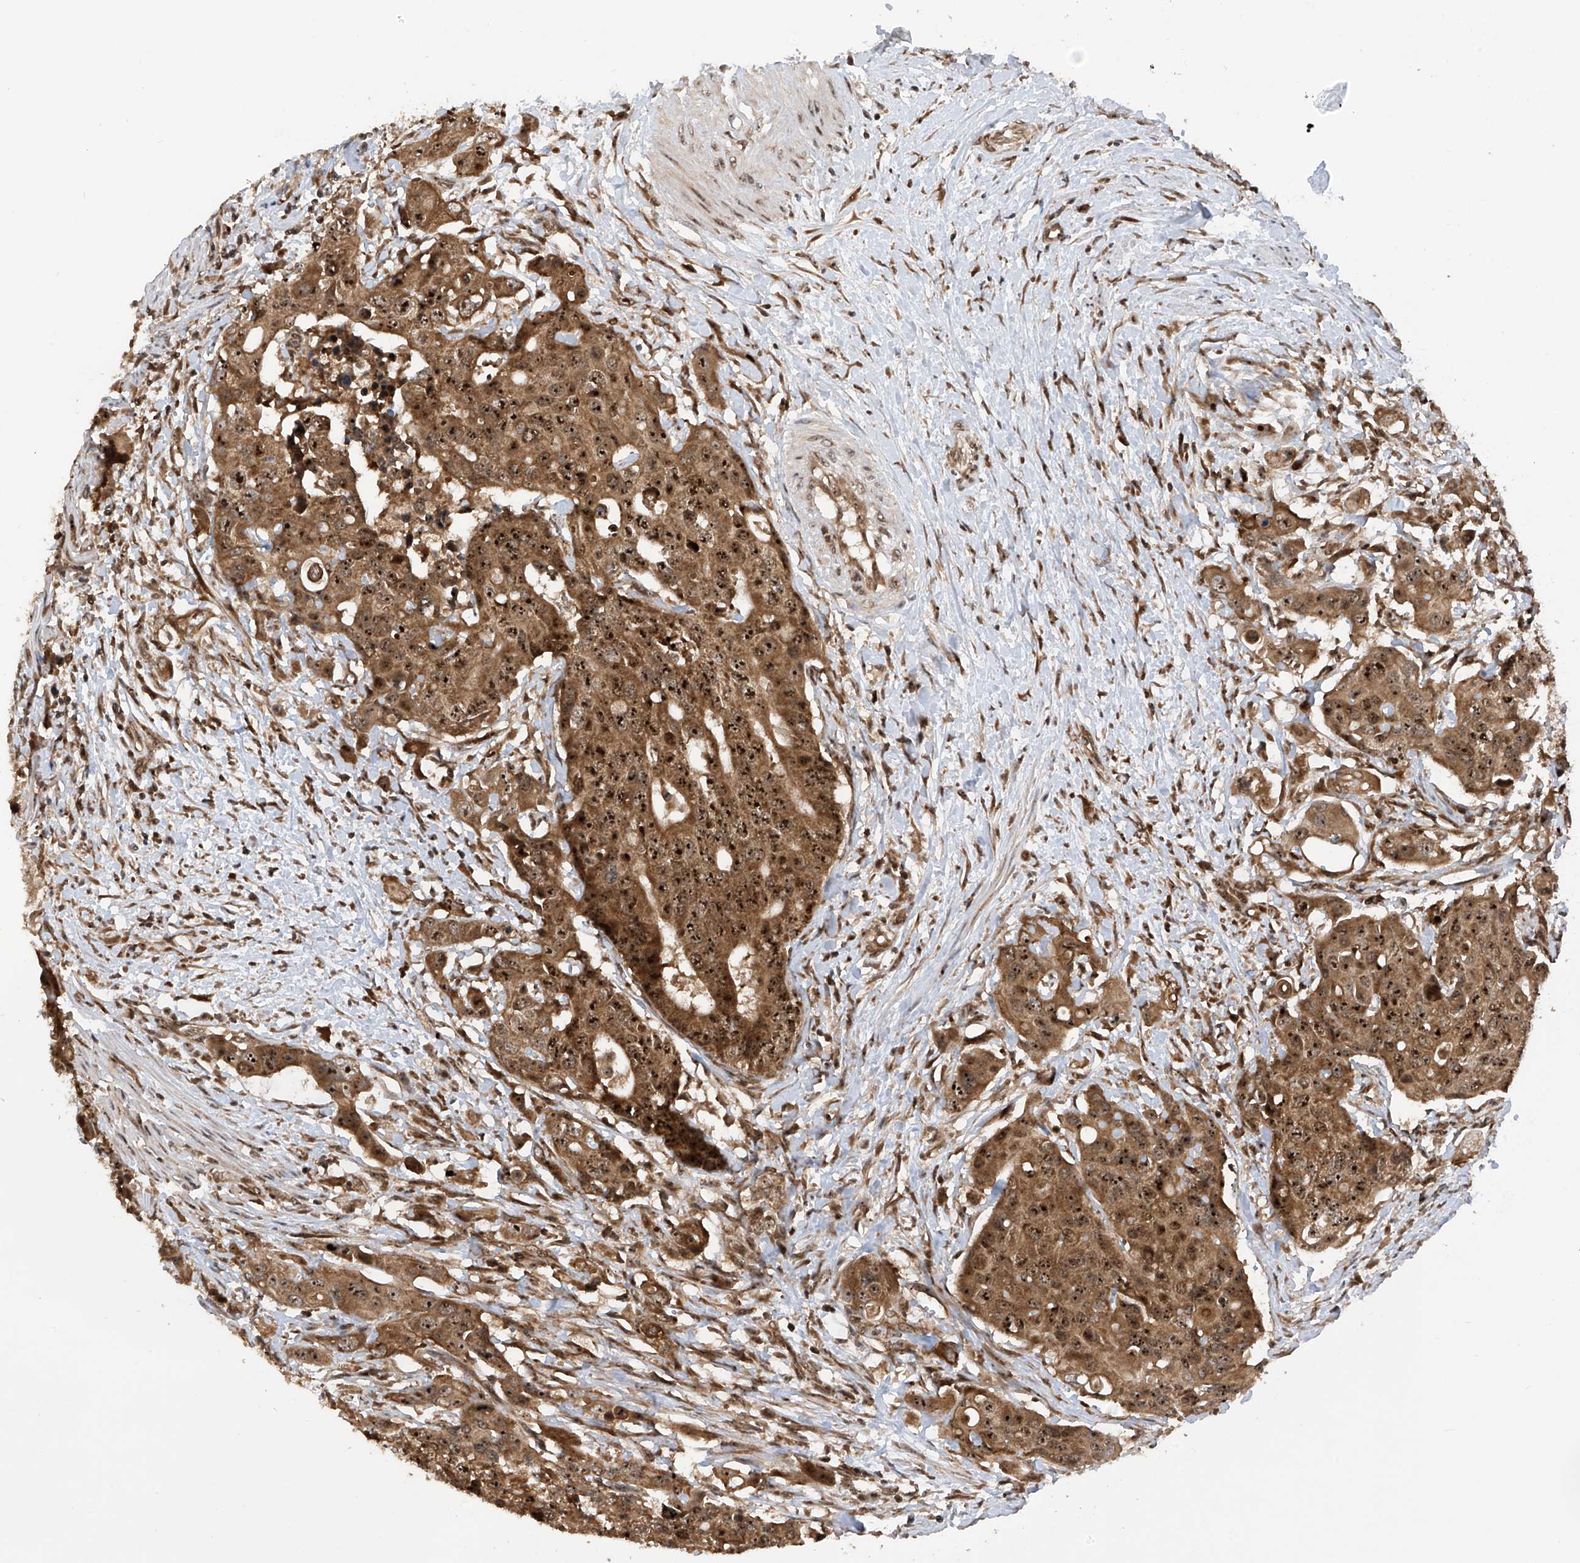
{"staining": {"intensity": "strong", "quantity": ">75%", "location": "cytoplasmic/membranous,nuclear"}, "tissue": "colorectal cancer", "cell_type": "Tumor cells", "image_type": "cancer", "snomed": [{"axis": "morphology", "description": "Adenocarcinoma, NOS"}, {"axis": "topography", "description": "Colon"}], "caption": "An image of human colorectal cancer stained for a protein demonstrates strong cytoplasmic/membranous and nuclear brown staining in tumor cells.", "gene": "C1orf131", "patient": {"sex": "male", "age": 77}}